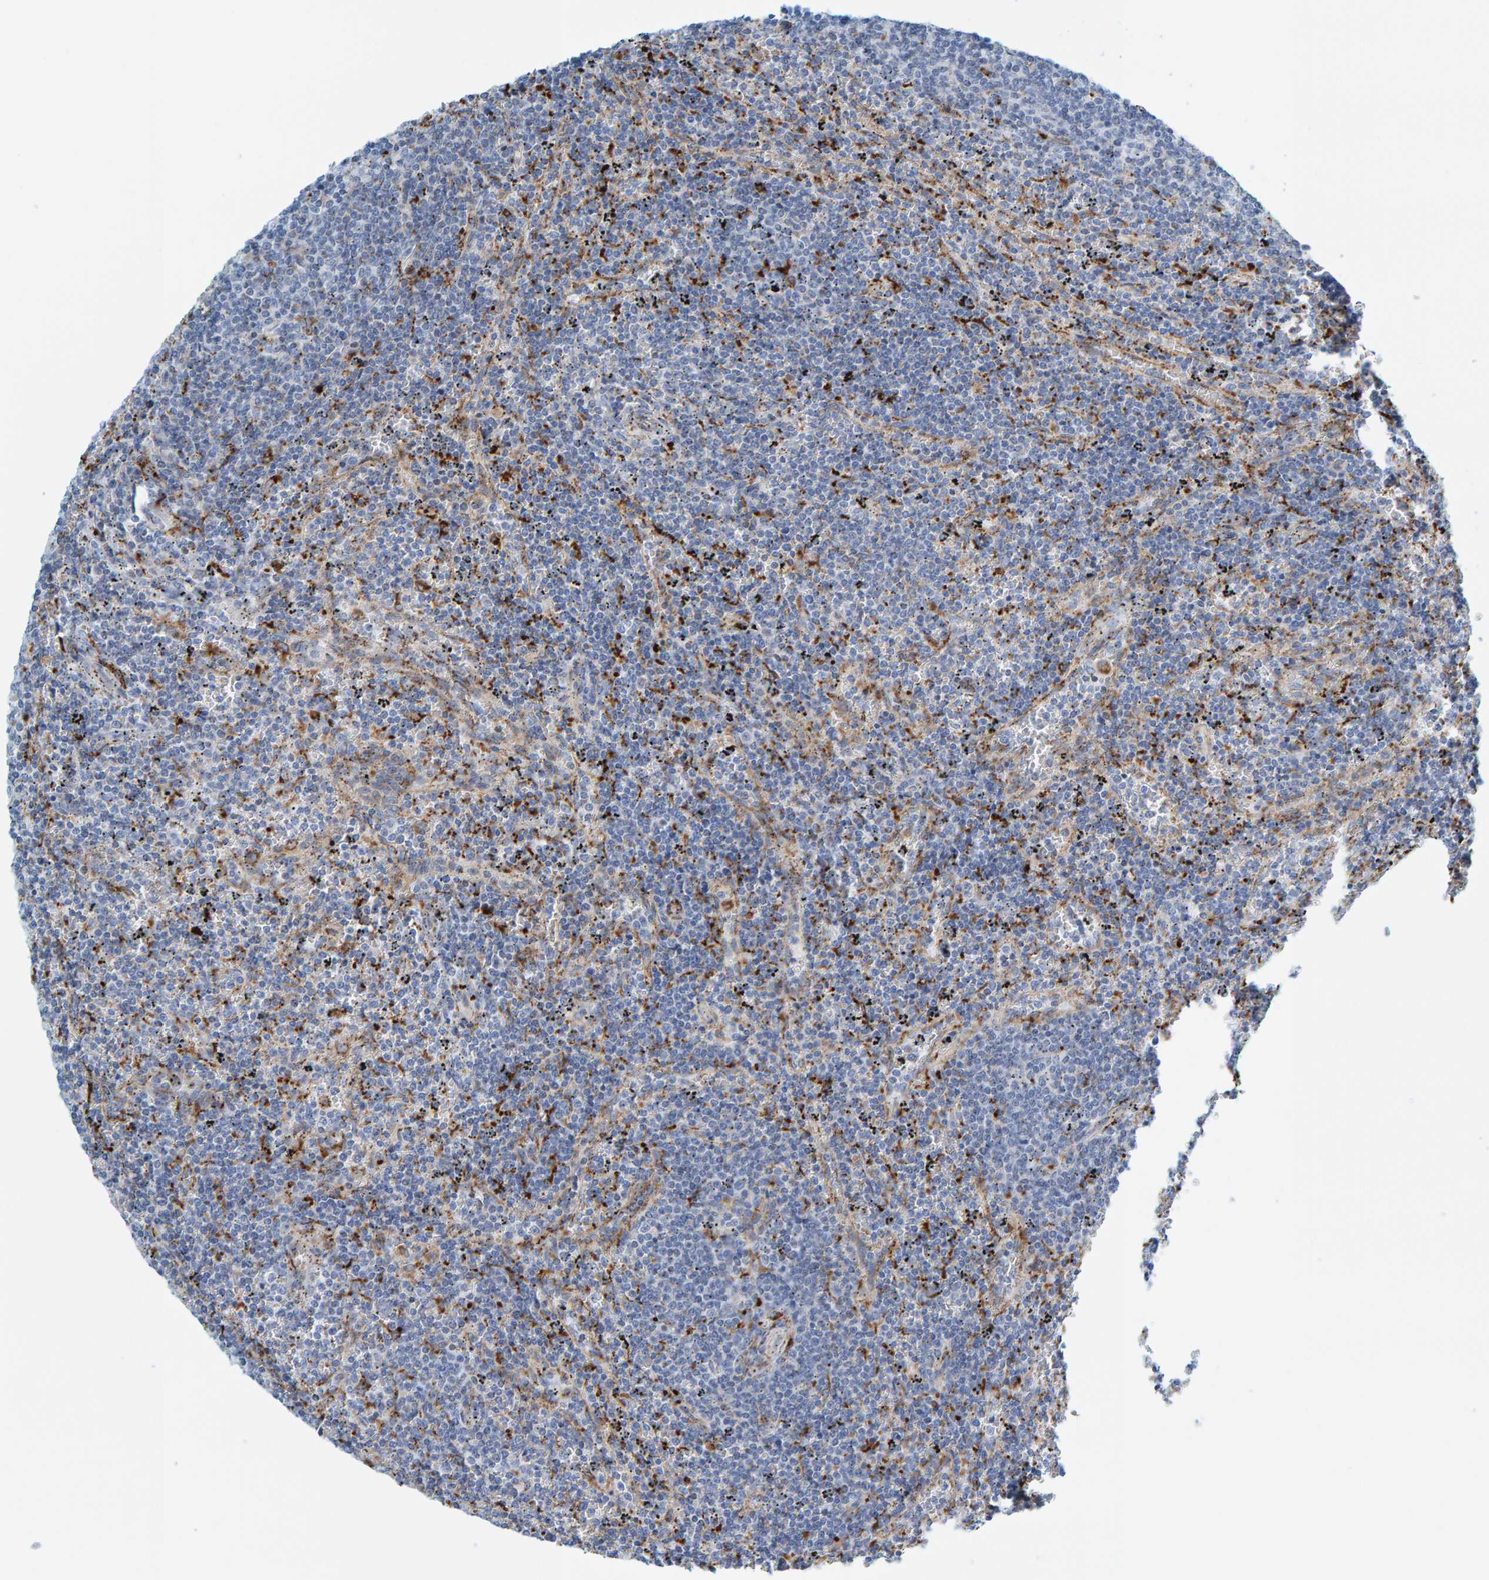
{"staining": {"intensity": "negative", "quantity": "none", "location": "none"}, "tissue": "lymphoma", "cell_type": "Tumor cells", "image_type": "cancer", "snomed": [{"axis": "morphology", "description": "Malignant lymphoma, non-Hodgkin's type, Low grade"}, {"axis": "topography", "description": "Spleen"}], "caption": "The immunohistochemistry (IHC) photomicrograph has no significant staining in tumor cells of low-grade malignant lymphoma, non-Hodgkin's type tissue.", "gene": "BIN3", "patient": {"sex": "female", "age": 50}}